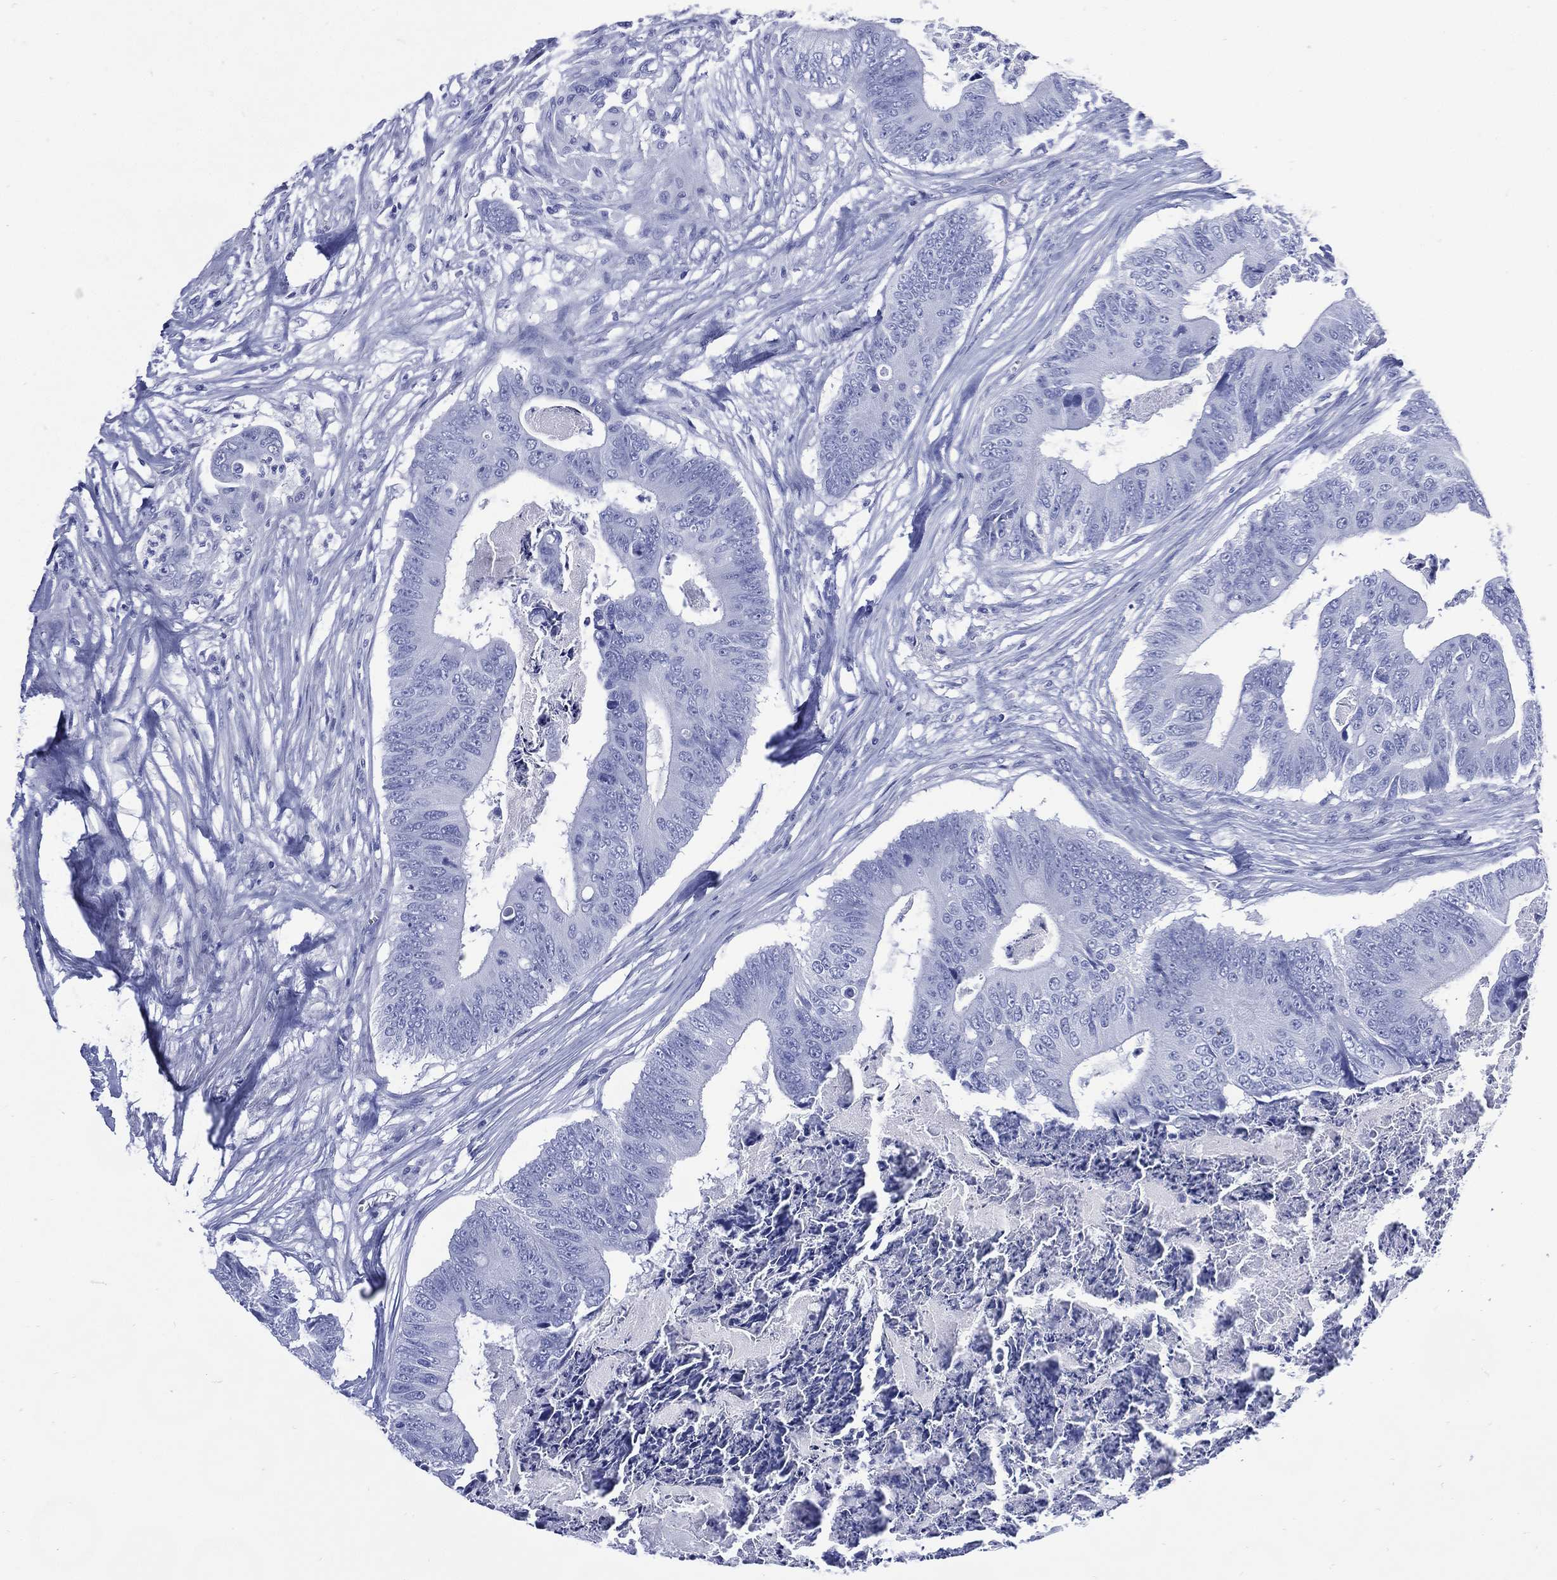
{"staining": {"intensity": "negative", "quantity": "none", "location": "none"}, "tissue": "colorectal cancer", "cell_type": "Tumor cells", "image_type": "cancer", "snomed": [{"axis": "morphology", "description": "Adenocarcinoma, NOS"}, {"axis": "topography", "description": "Colon"}], "caption": "Immunohistochemical staining of colorectal cancer (adenocarcinoma) shows no significant positivity in tumor cells. Nuclei are stained in blue.", "gene": "SHCBP1L", "patient": {"sex": "male", "age": 84}}